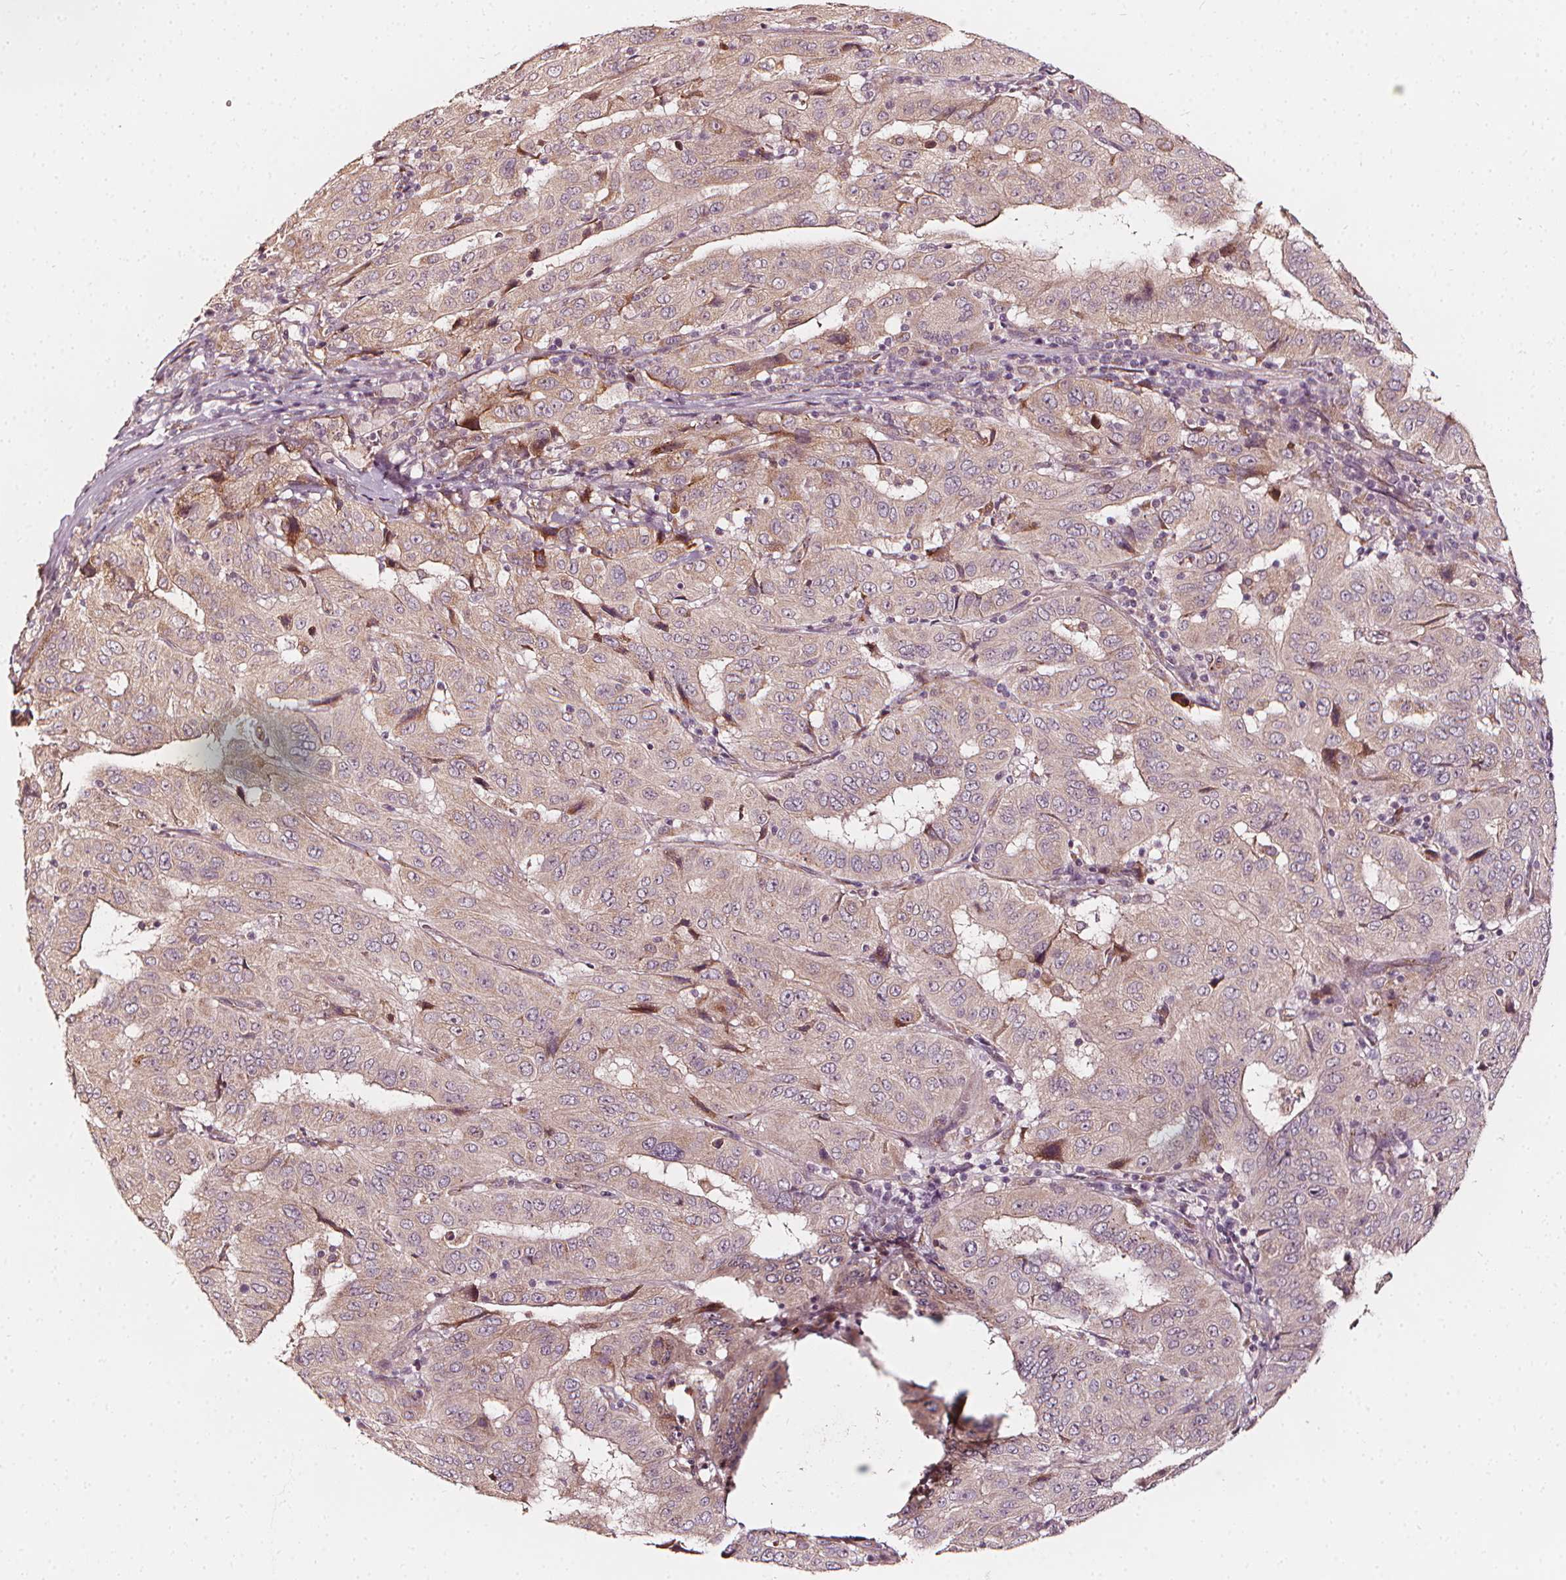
{"staining": {"intensity": "negative", "quantity": "none", "location": "none"}, "tissue": "pancreatic cancer", "cell_type": "Tumor cells", "image_type": "cancer", "snomed": [{"axis": "morphology", "description": "Adenocarcinoma, NOS"}, {"axis": "topography", "description": "Pancreas"}], "caption": "Human pancreatic cancer stained for a protein using immunohistochemistry (IHC) exhibits no staining in tumor cells.", "gene": "NPC1L1", "patient": {"sex": "male", "age": 63}}